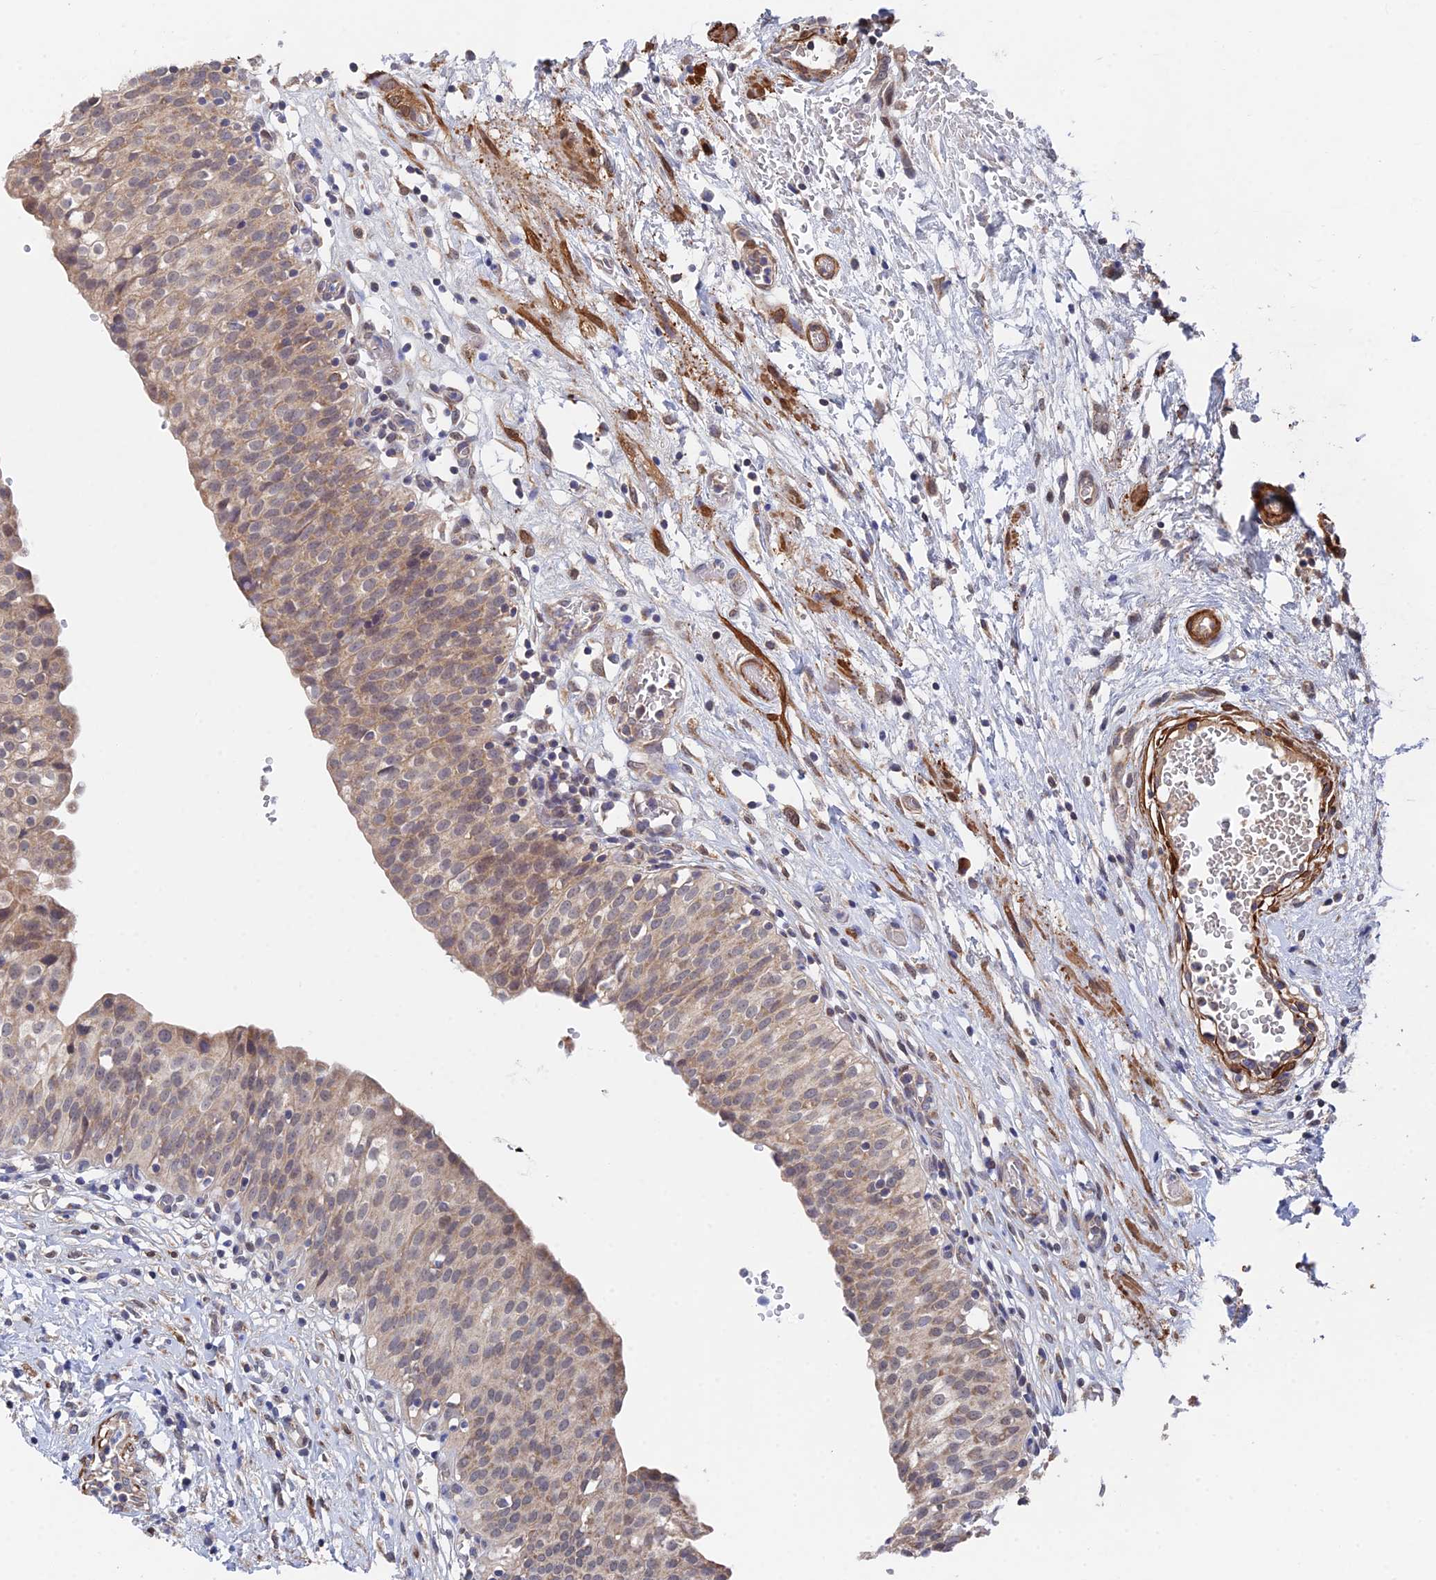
{"staining": {"intensity": "moderate", "quantity": "25%-75%", "location": "cytoplasmic/membranous,nuclear"}, "tissue": "urinary bladder", "cell_type": "Urothelial cells", "image_type": "normal", "snomed": [{"axis": "morphology", "description": "Normal tissue, NOS"}, {"axis": "topography", "description": "Urinary bladder"}], "caption": "Brown immunohistochemical staining in benign urinary bladder shows moderate cytoplasmic/membranous,nuclear expression in approximately 25%-75% of urothelial cells.", "gene": "ZNF320", "patient": {"sex": "male", "age": 55}}